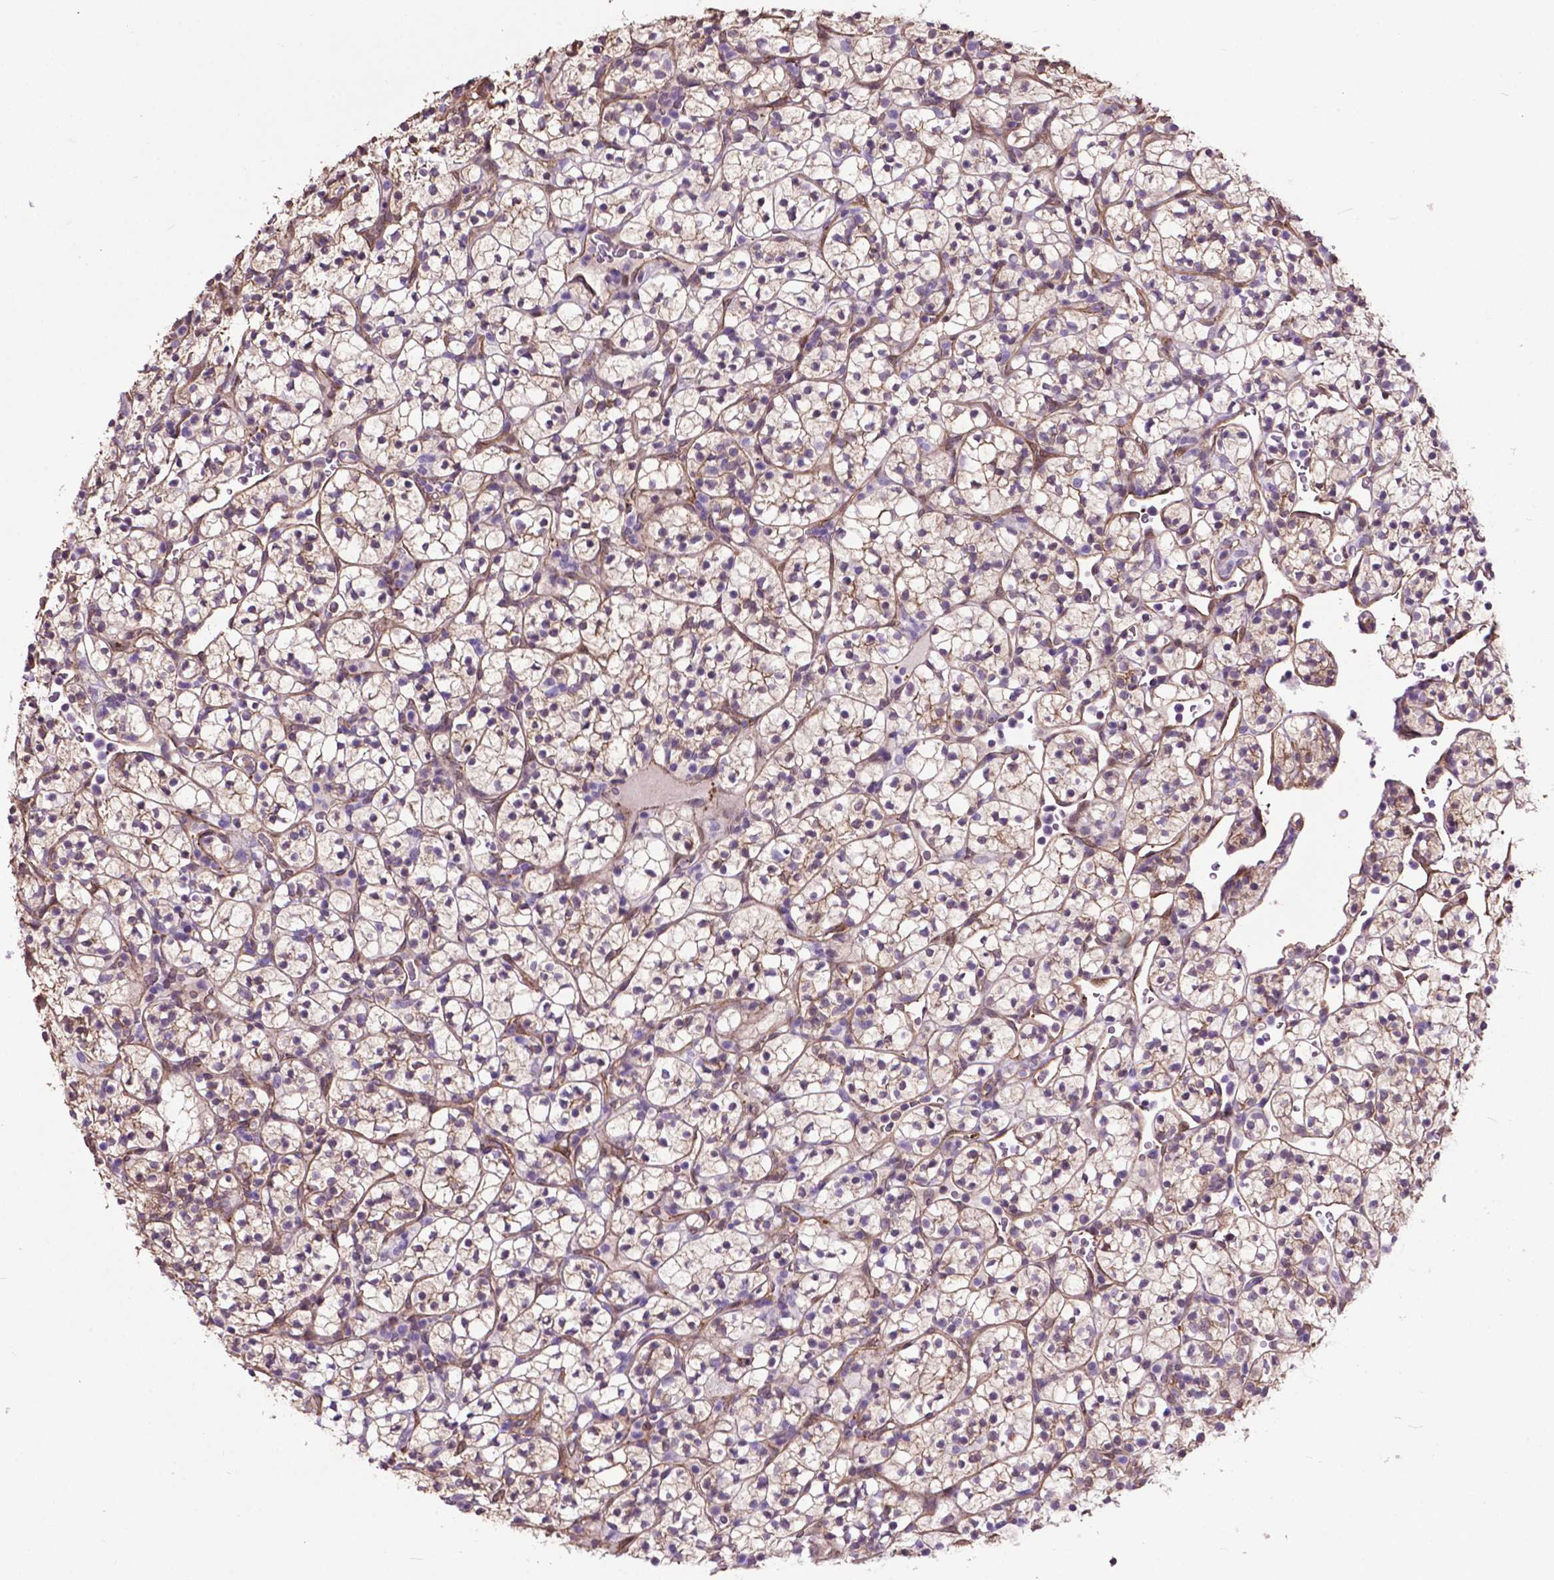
{"staining": {"intensity": "weak", "quantity": "25%-75%", "location": "cytoplasmic/membranous"}, "tissue": "renal cancer", "cell_type": "Tumor cells", "image_type": "cancer", "snomed": [{"axis": "morphology", "description": "Adenocarcinoma, NOS"}, {"axis": "topography", "description": "Kidney"}], "caption": "Human renal cancer (adenocarcinoma) stained with a brown dye exhibits weak cytoplasmic/membranous positive positivity in approximately 25%-75% of tumor cells.", "gene": "PDLIM1", "patient": {"sex": "female", "age": 89}}